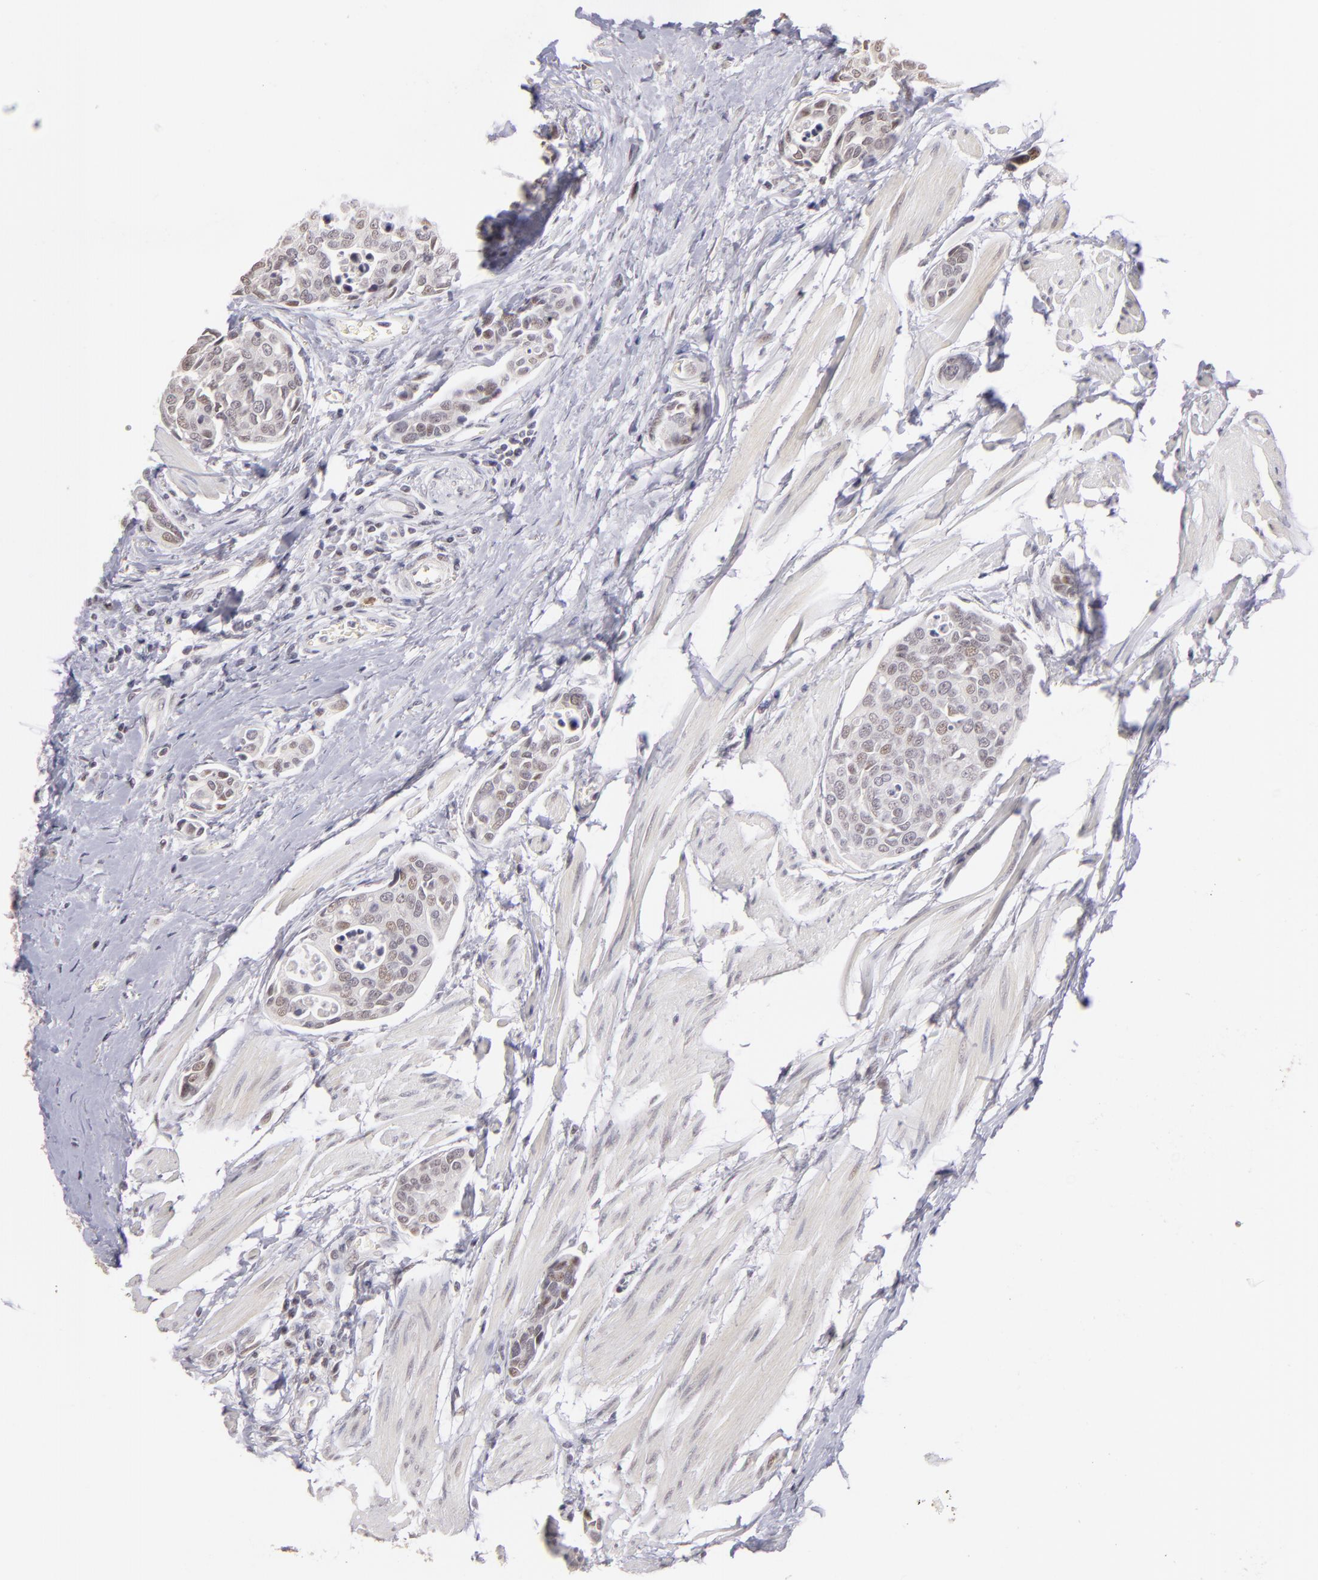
{"staining": {"intensity": "weak", "quantity": "<25%", "location": "nuclear"}, "tissue": "urothelial cancer", "cell_type": "Tumor cells", "image_type": "cancer", "snomed": [{"axis": "morphology", "description": "Urothelial carcinoma, High grade"}, {"axis": "topography", "description": "Urinary bladder"}], "caption": "This is an IHC image of human urothelial cancer. There is no positivity in tumor cells.", "gene": "RARB", "patient": {"sex": "male", "age": 78}}